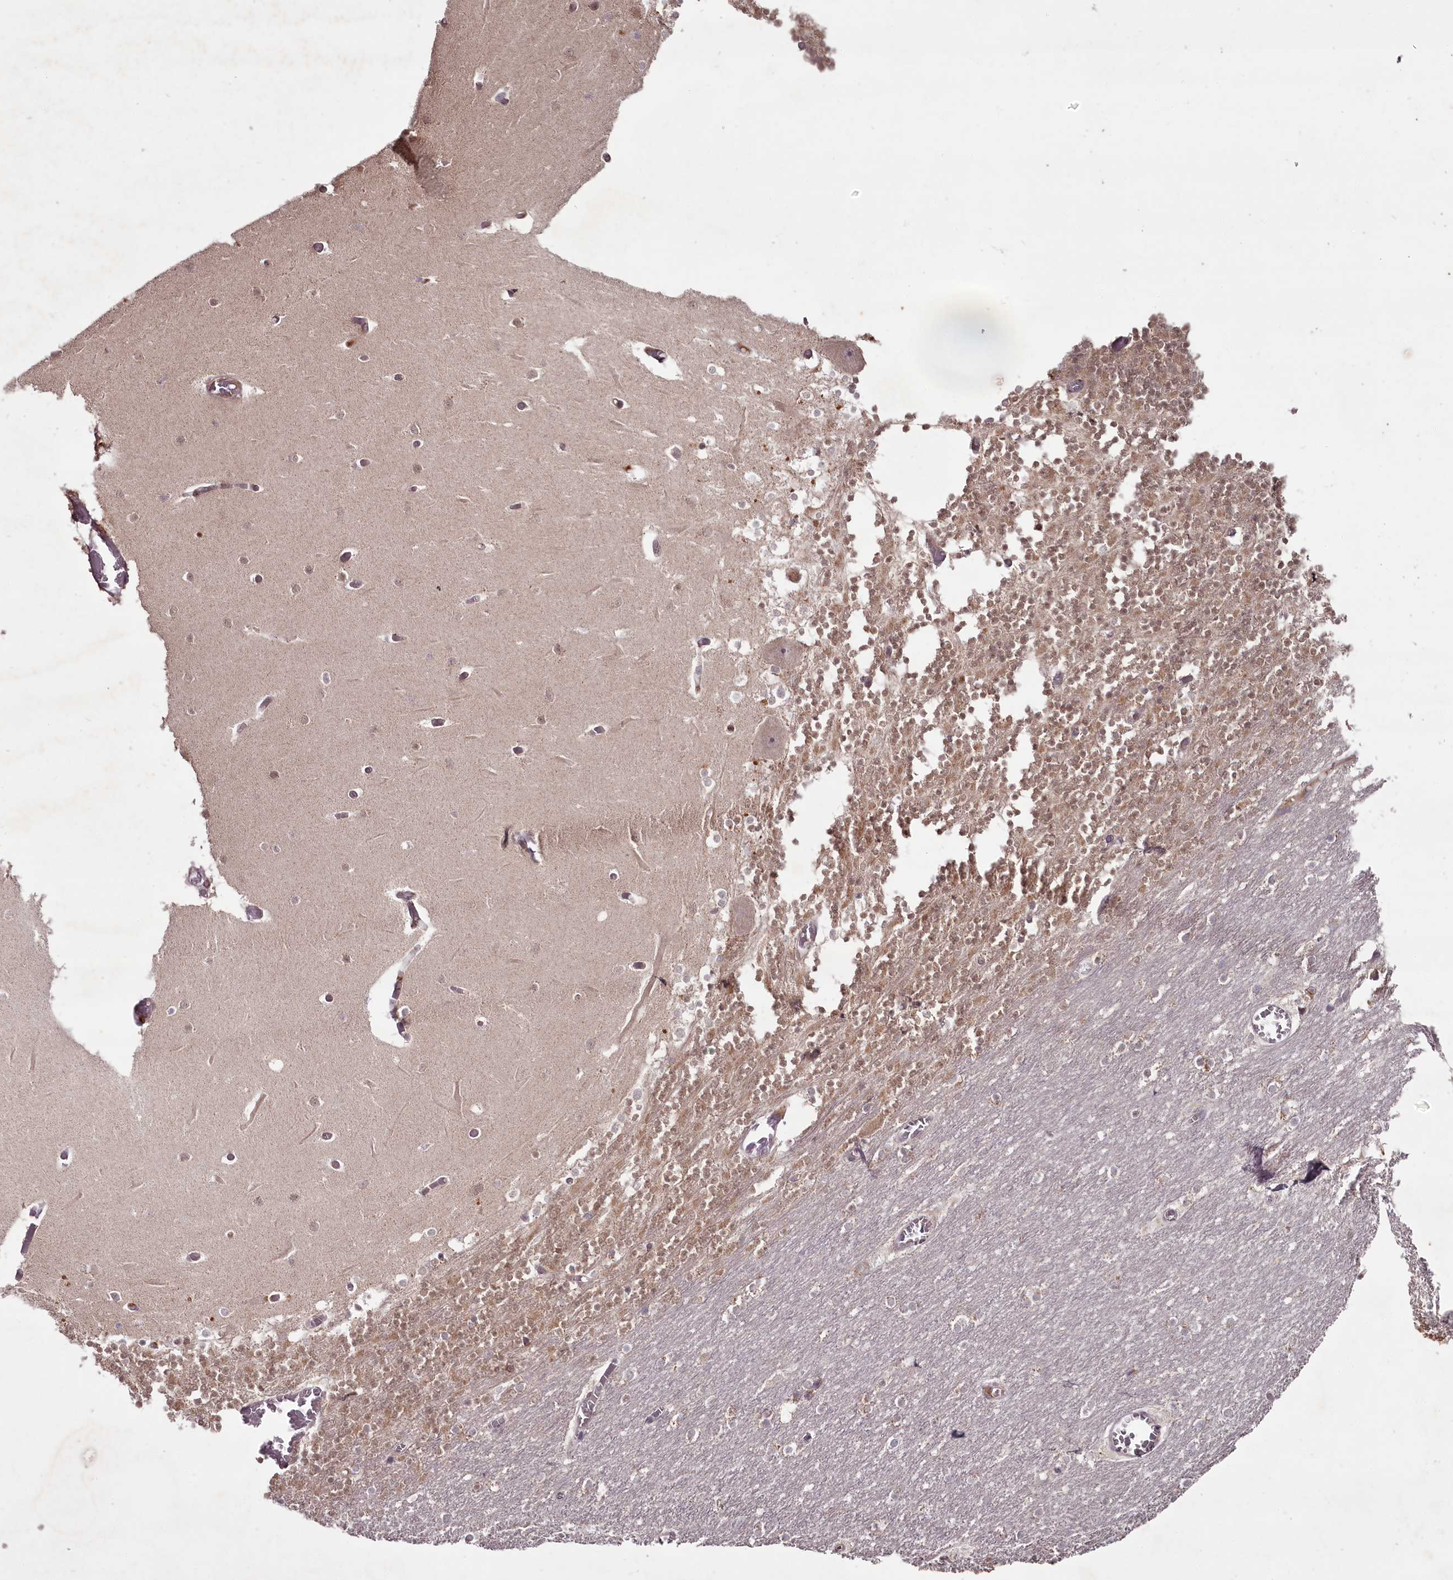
{"staining": {"intensity": "moderate", "quantity": ">75%", "location": "cytoplasmic/membranous"}, "tissue": "cerebellum", "cell_type": "Cells in granular layer", "image_type": "normal", "snomed": [{"axis": "morphology", "description": "Normal tissue, NOS"}, {"axis": "topography", "description": "Cerebellum"}], "caption": "The micrograph reveals a brown stain indicating the presence of a protein in the cytoplasmic/membranous of cells in granular layer in cerebellum. Ihc stains the protein in brown and the nuclei are stained blue.", "gene": "PCBP2", "patient": {"sex": "female", "age": 28}}